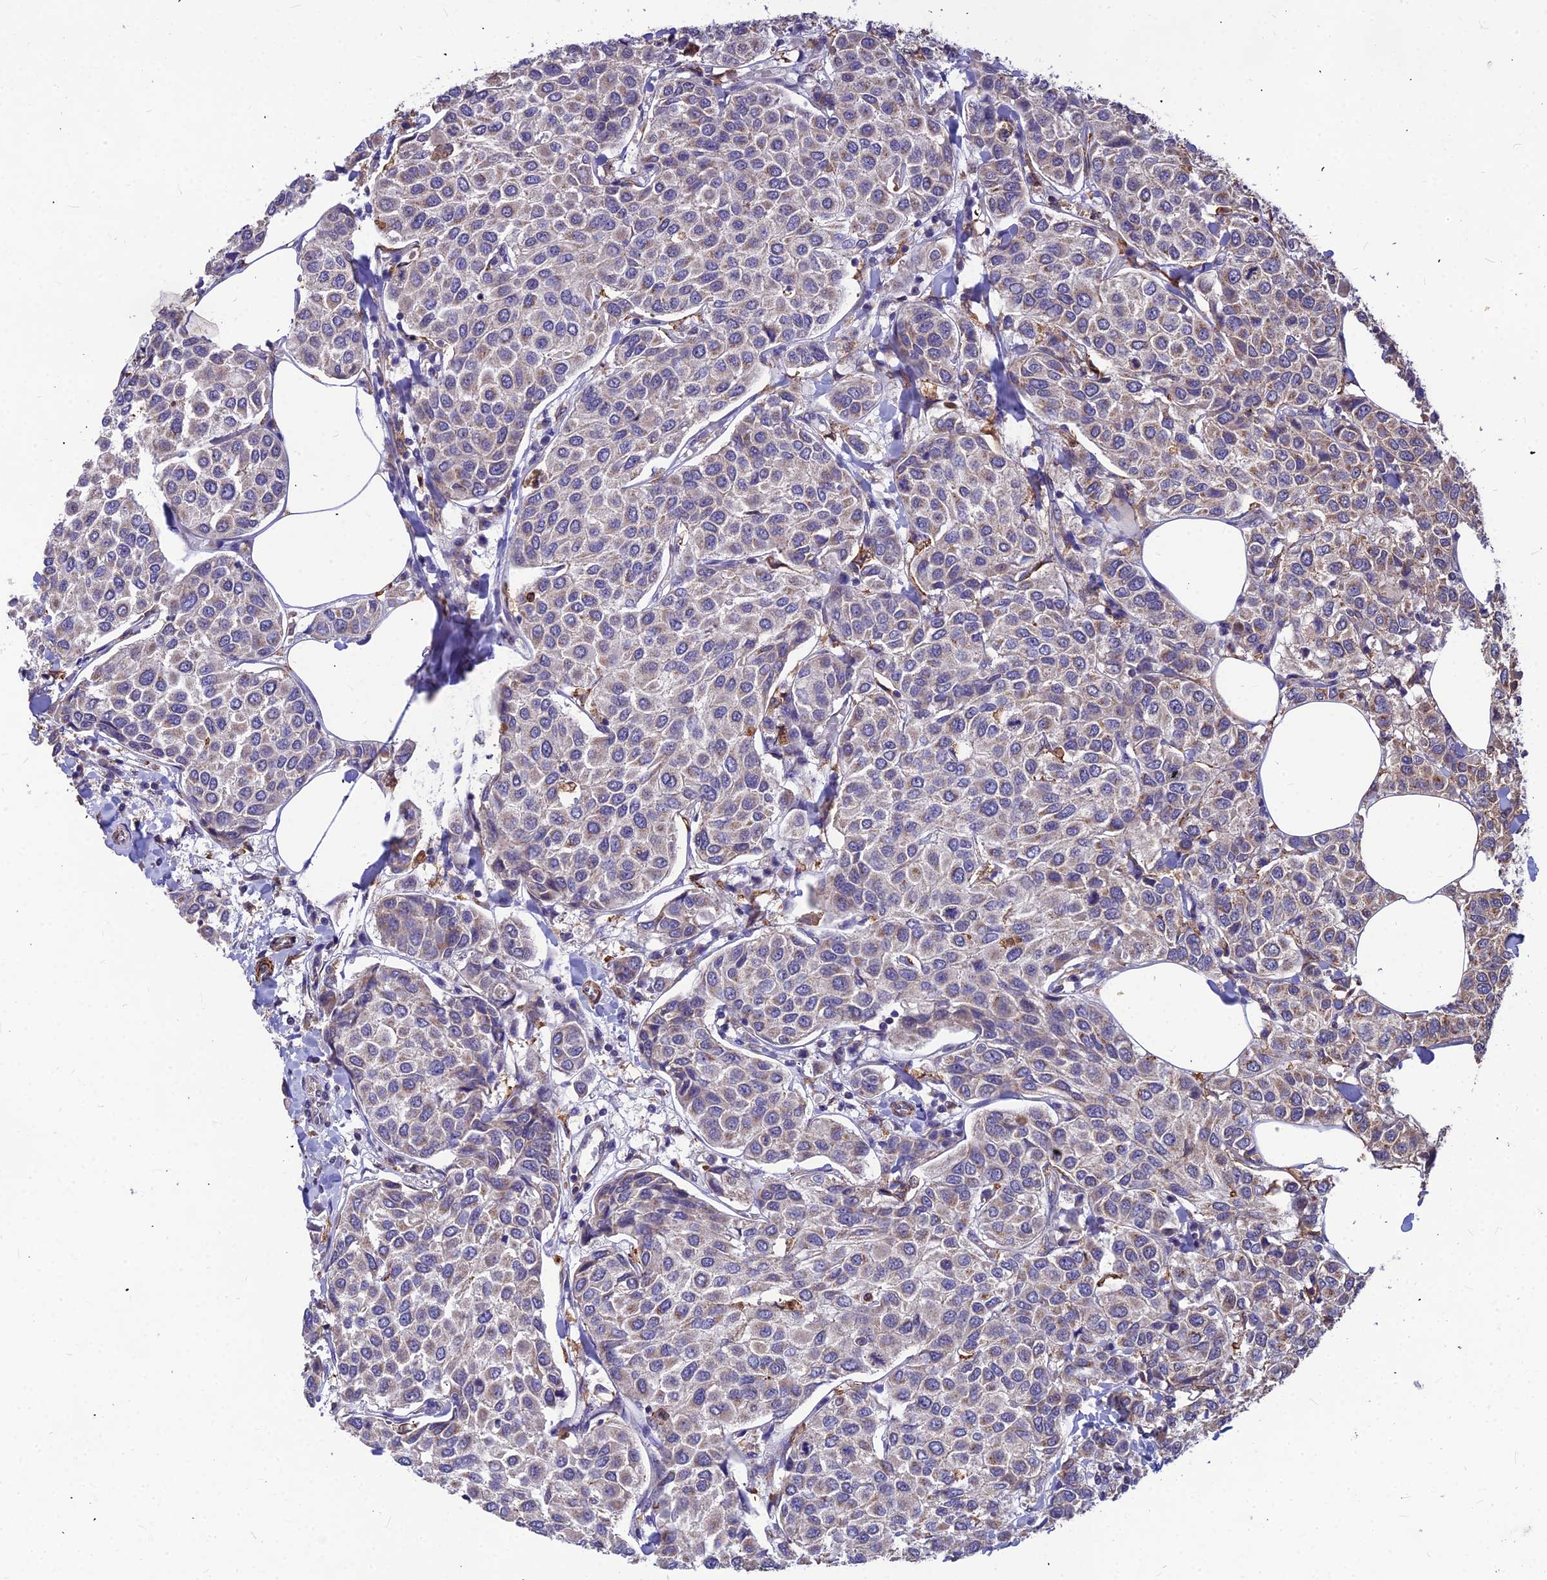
{"staining": {"intensity": "weak", "quantity": "<25%", "location": "cytoplasmic/membranous"}, "tissue": "breast cancer", "cell_type": "Tumor cells", "image_type": "cancer", "snomed": [{"axis": "morphology", "description": "Duct carcinoma"}, {"axis": "topography", "description": "Breast"}], "caption": "Immunohistochemical staining of breast cancer (infiltrating ductal carcinoma) demonstrates no significant expression in tumor cells.", "gene": "LEKR1", "patient": {"sex": "female", "age": 55}}